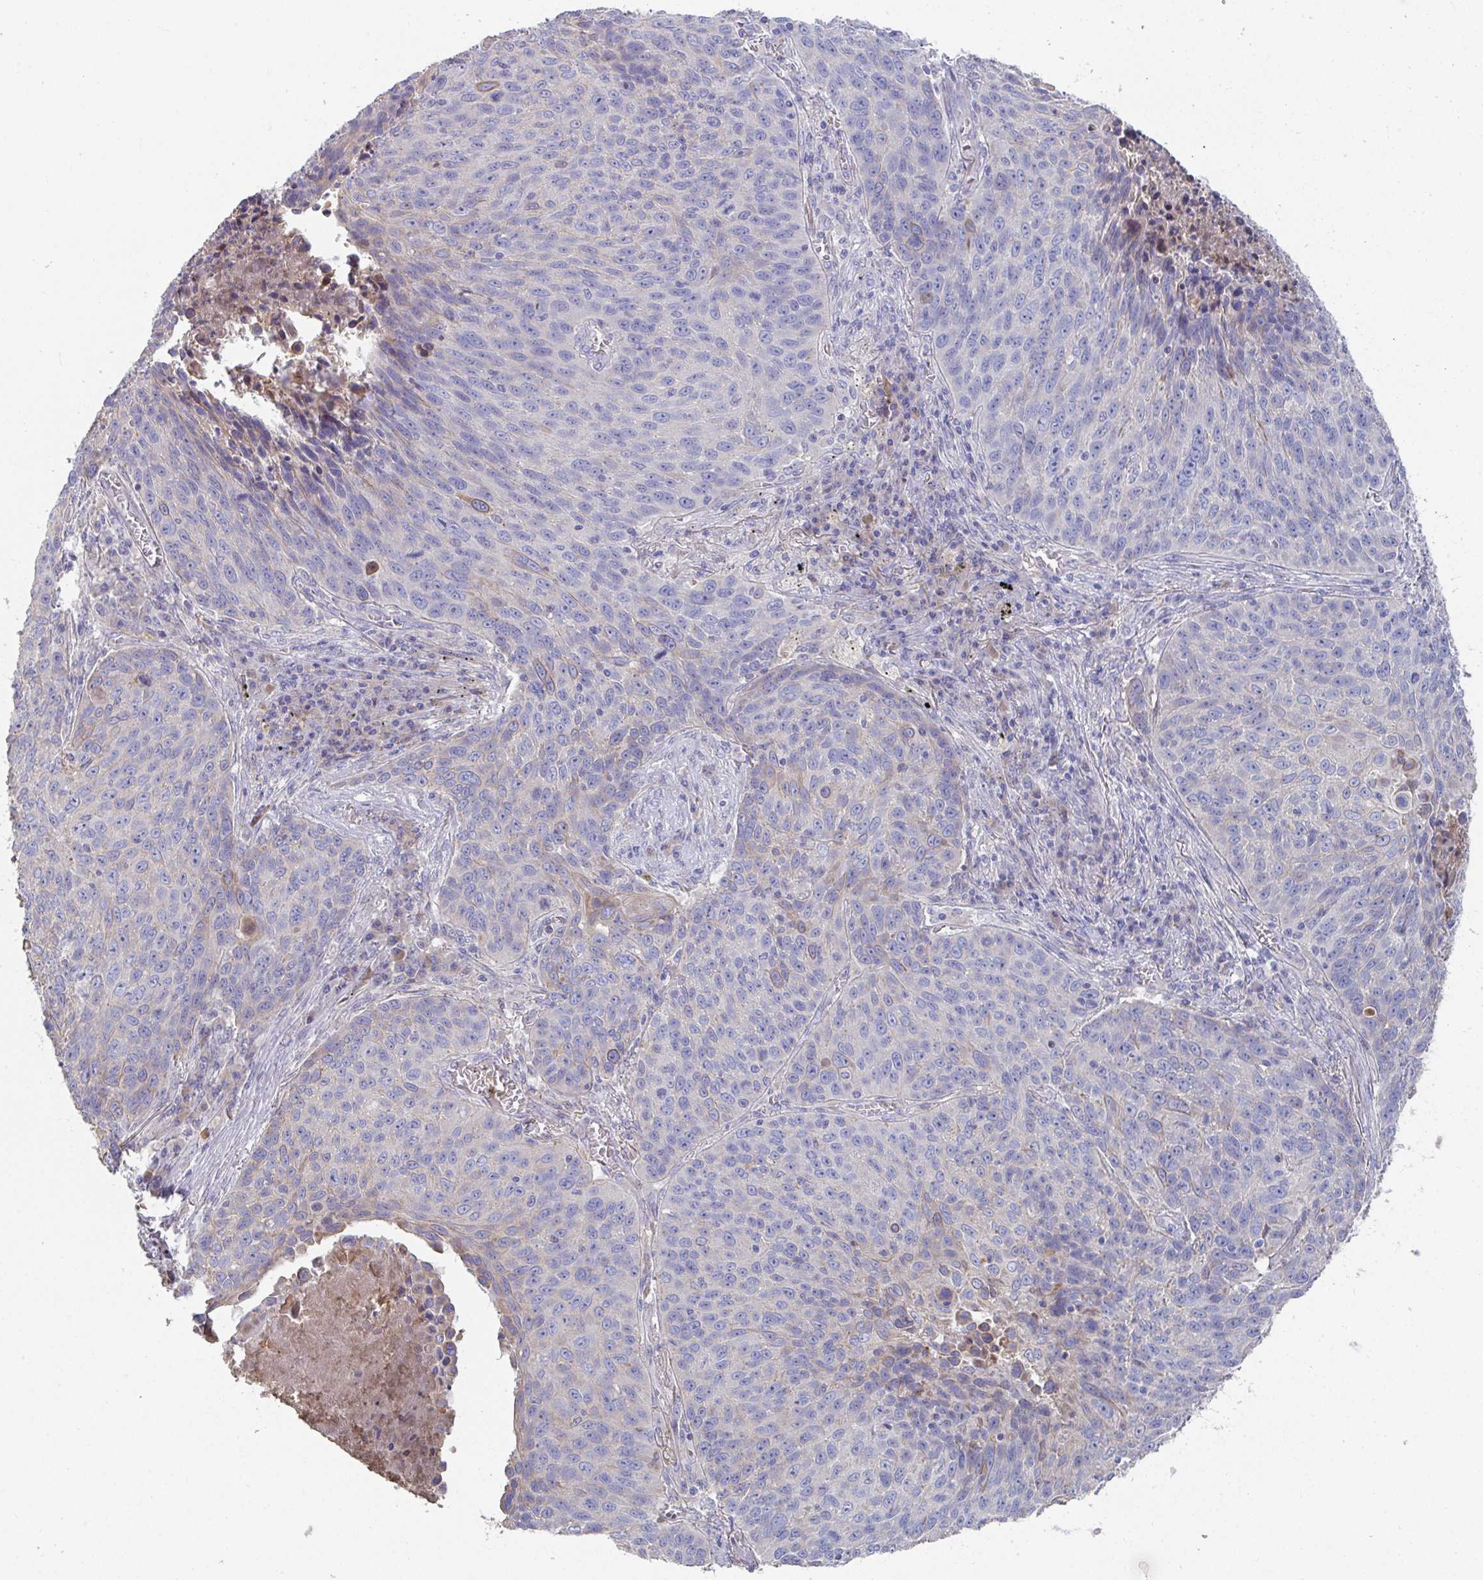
{"staining": {"intensity": "weak", "quantity": "<25%", "location": "cytoplasmic/membranous"}, "tissue": "lung cancer", "cell_type": "Tumor cells", "image_type": "cancer", "snomed": [{"axis": "morphology", "description": "Squamous cell carcinoma, NOS"}, {"axis": "topography", "description": "Lung"}], "caption": "This is an immunohistochemistry (IHC) histopathology image of human squamous cell carcinoma (lung). There is no expression in tumor cells.", "gene": "ANO5", "patient": {"sex": "male", "age": 78}}